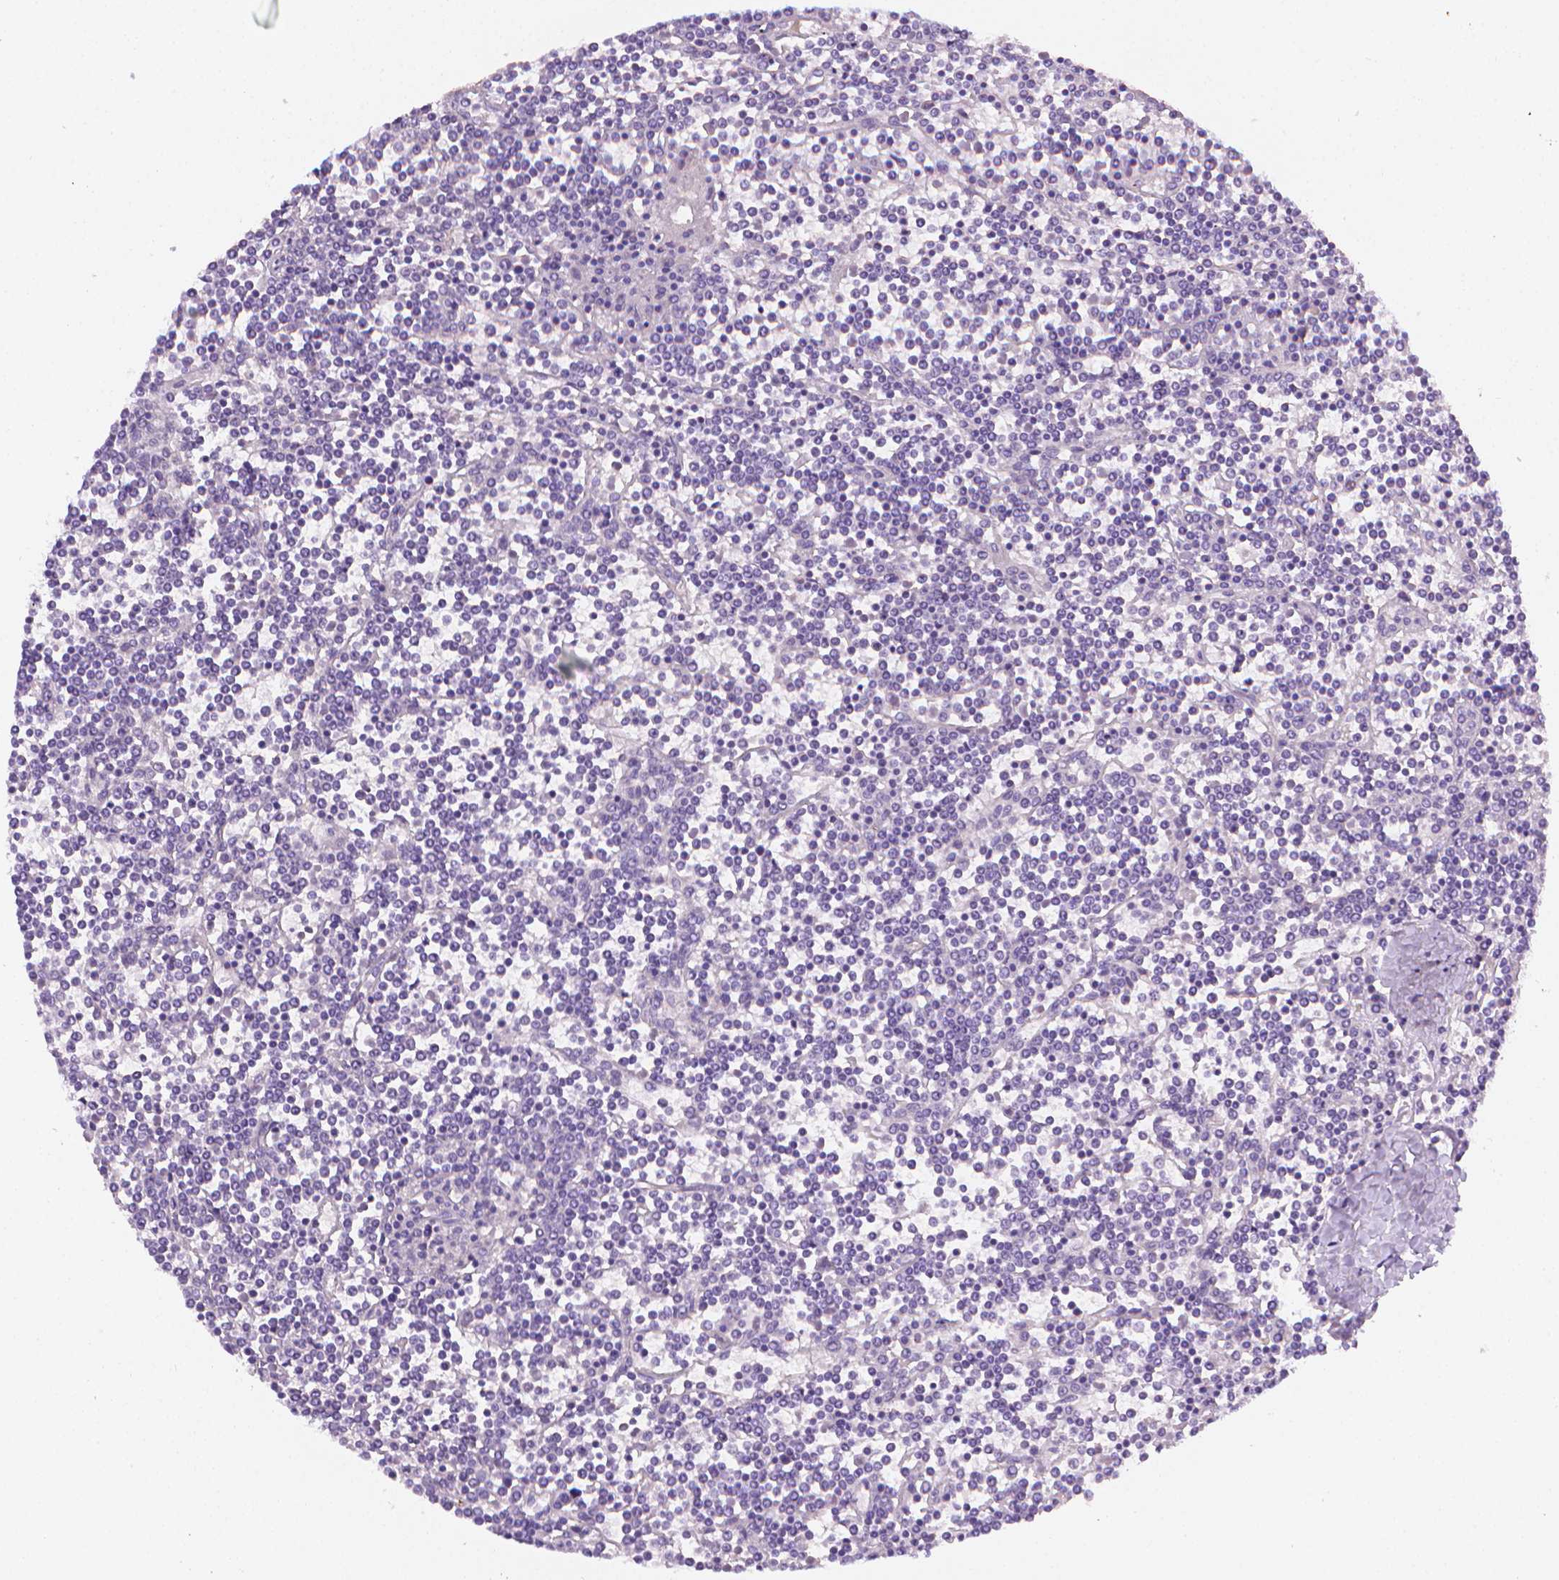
{"staining": {"intensity": "negative", "quantity": "none", "location": "none"}, "tissue": "lymphoma", "cell_type": "Tumor cells", "image_type": "cancer", "snomed": [{"axis": "morphology", "description": "Malignant lymphoma, non-Hodgkin's type, Low grade"}, {"axis": "topography", "description": "Spleen"}], "caption": "There is no significant expression in tumor cells of lymphoma.", "gene": "FASN", "patient": {"sex": "female", "age": 19}}